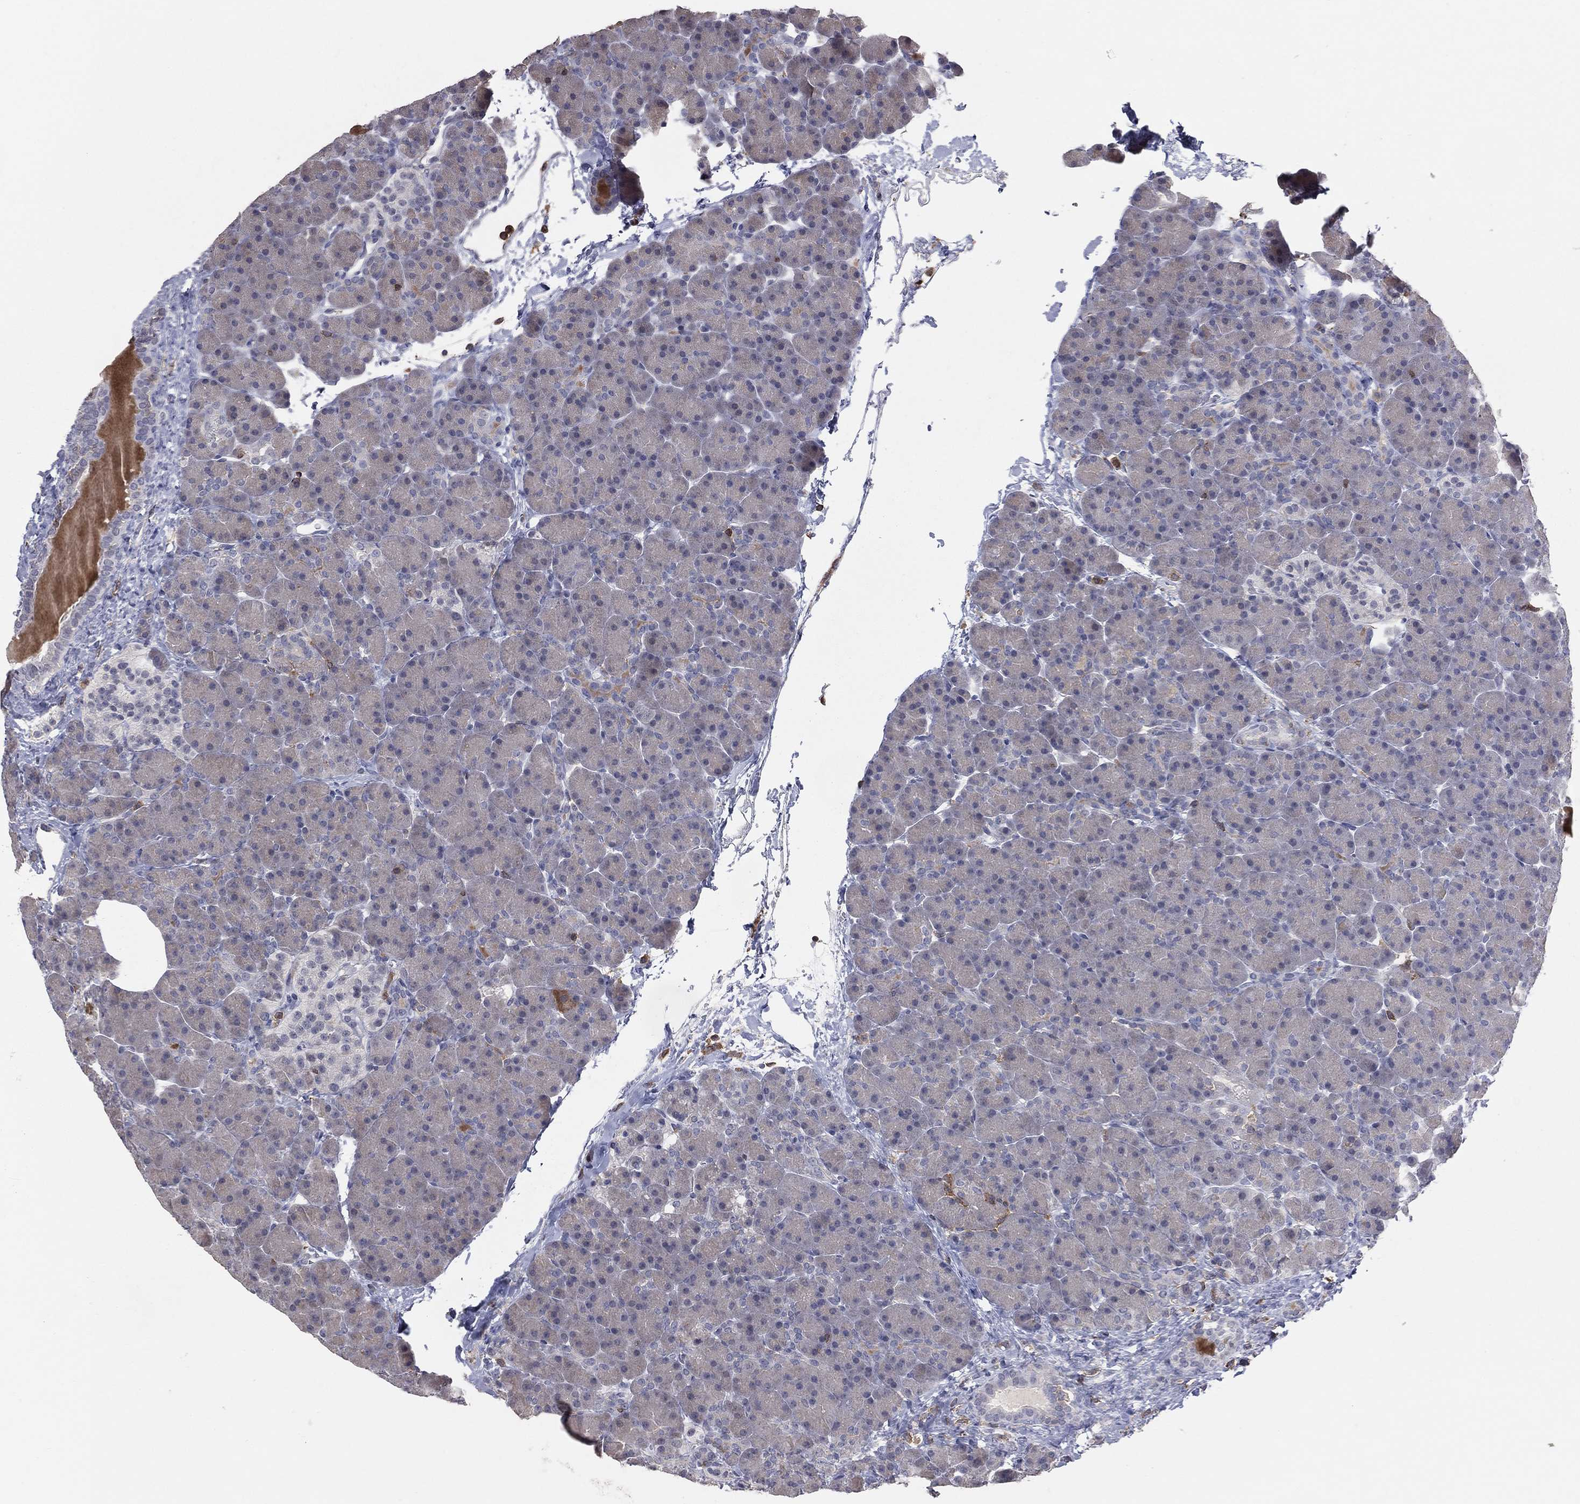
{"staining": {"intensity": "negative", "quantity": "none", "location": "none"}, "tissue": "pancreas", "cell_type": "Exocrine glandular cells", "image_type": "normal", "snomed": [{"axis": "morphology", "description": "Normal tissue, NOS"}, {"axis": "topography", "description": "Pancreas"}], "caption": "This image is of unremarkable pancreas stained with immunohistochemistry (IHC) to label a protein in brown with the nuclei are counter-stained blue. There is no positivity in exocrine glandular cells.", "gene": "PSTPIP1", "patient": {"sex": "female", "age": 44}}